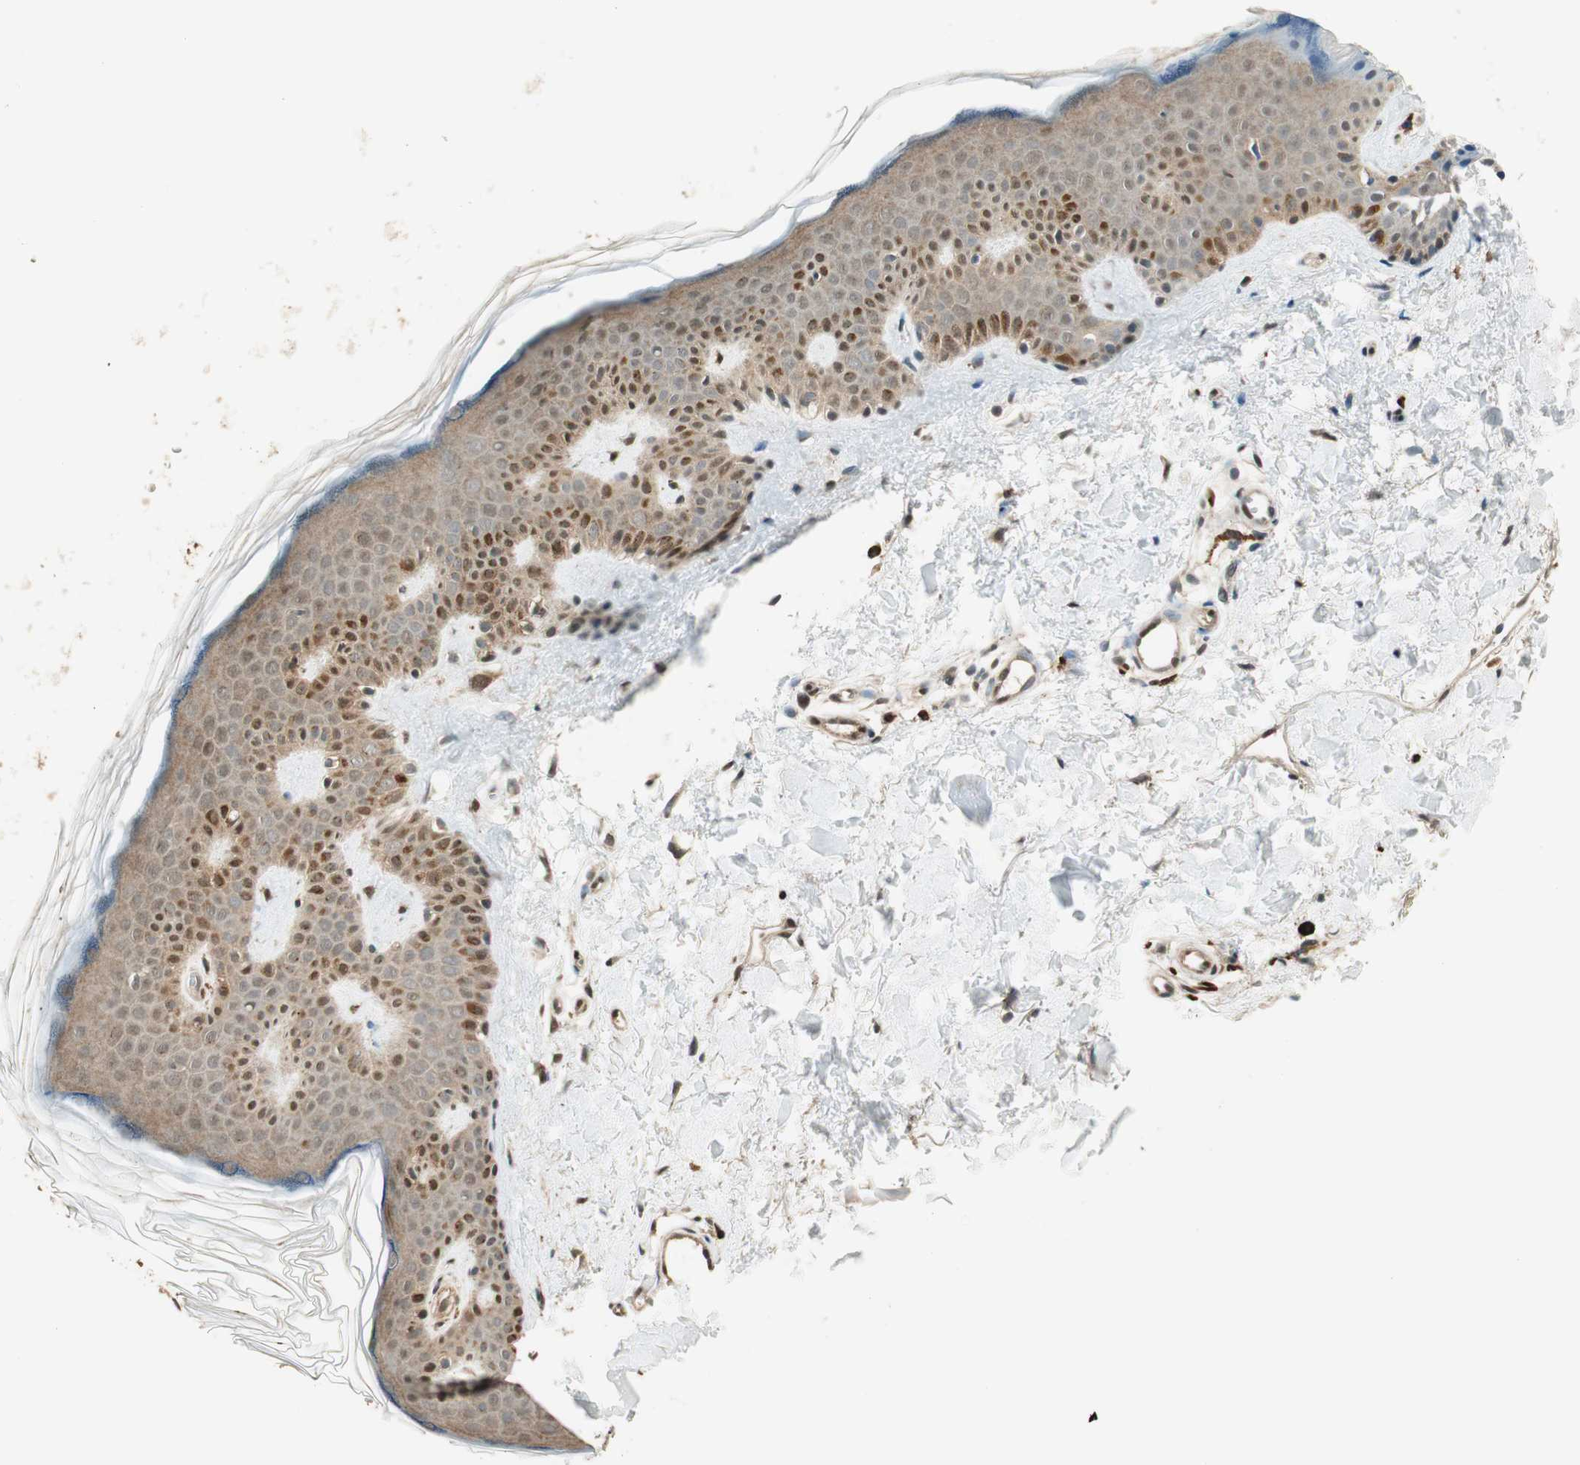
{"staining": {"intensity": "strong", "quantity": ">75%", "location": "cytoplasmic/membranous,nuclear"}, "tissue": "skin", "cell_type": "Fibroblasts", "image_type": "normal", "snomed": [{"axis": "morphology", "description": "Normal tissue, NOS"}, {"axis": "topography", "description": "Skin"}], "caption": "Brown immunohistochemical staining in unremarkable skin shows strong cytoplasmic/membranous,nuclear positivity in approximately >75% of fibroblasts. (IHC, brightfield microscopy, high magnification).", "gene": "ENSG00000268870", "patient": {"sex": "male", "age": 67}}